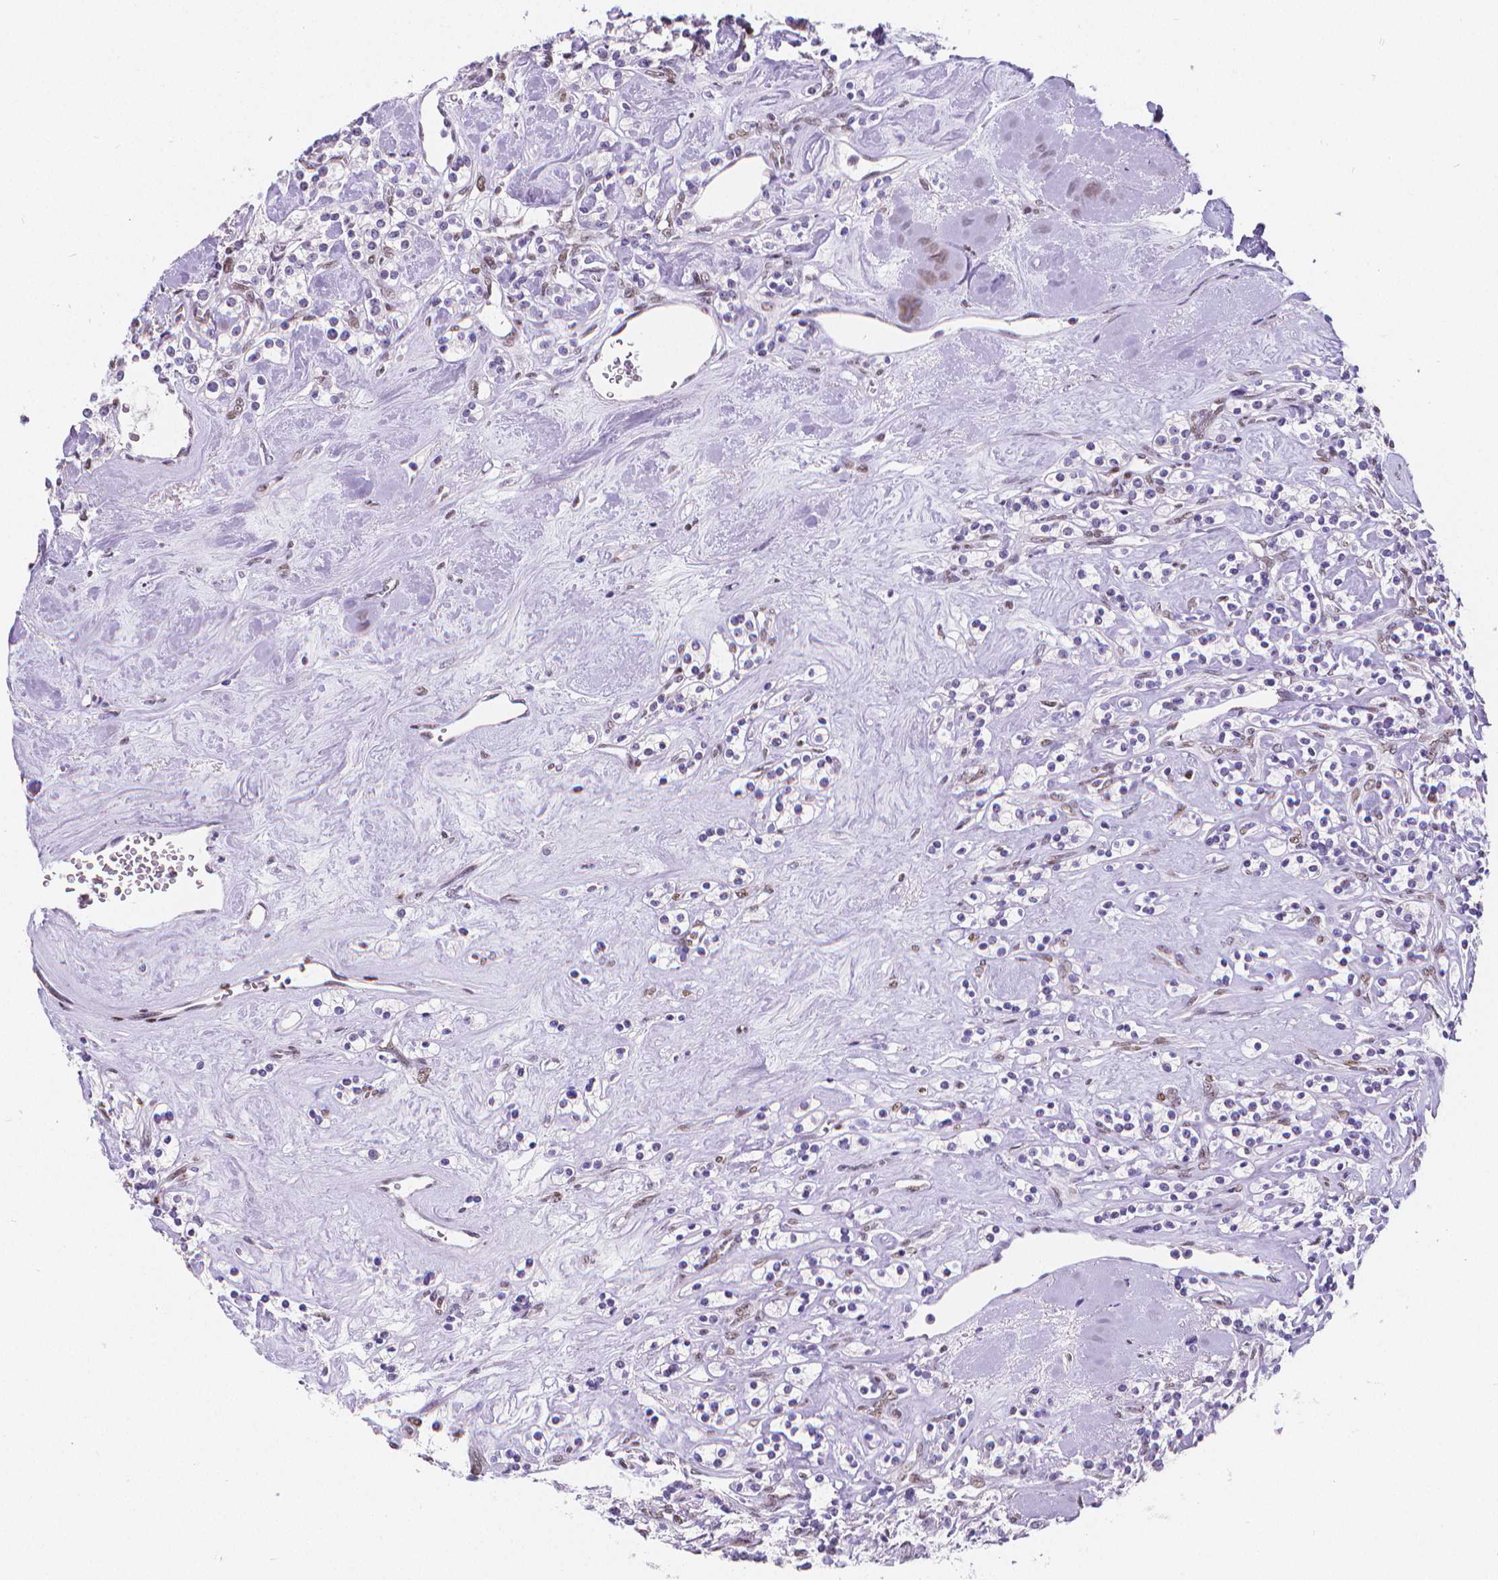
{"staining": {"intensity": "negative", "quantity": "none", "location": "none"}, "tissue": "renal cancer", "cell_type": "Tumor cells", "image_type": "cancer", "snomed": [{"axis": "morphology", "description": "Adenocarcinoma, NOS"}, {"axis": "topography", "description": "Kidney"}], "caption": "Immunohistochemistry (IHC) image of human renal cancer stained for a protein (brown), which shows no staining in tumor cells.", "gene": "MEF2C", "patient": {"sex": "male", "age": 77}}